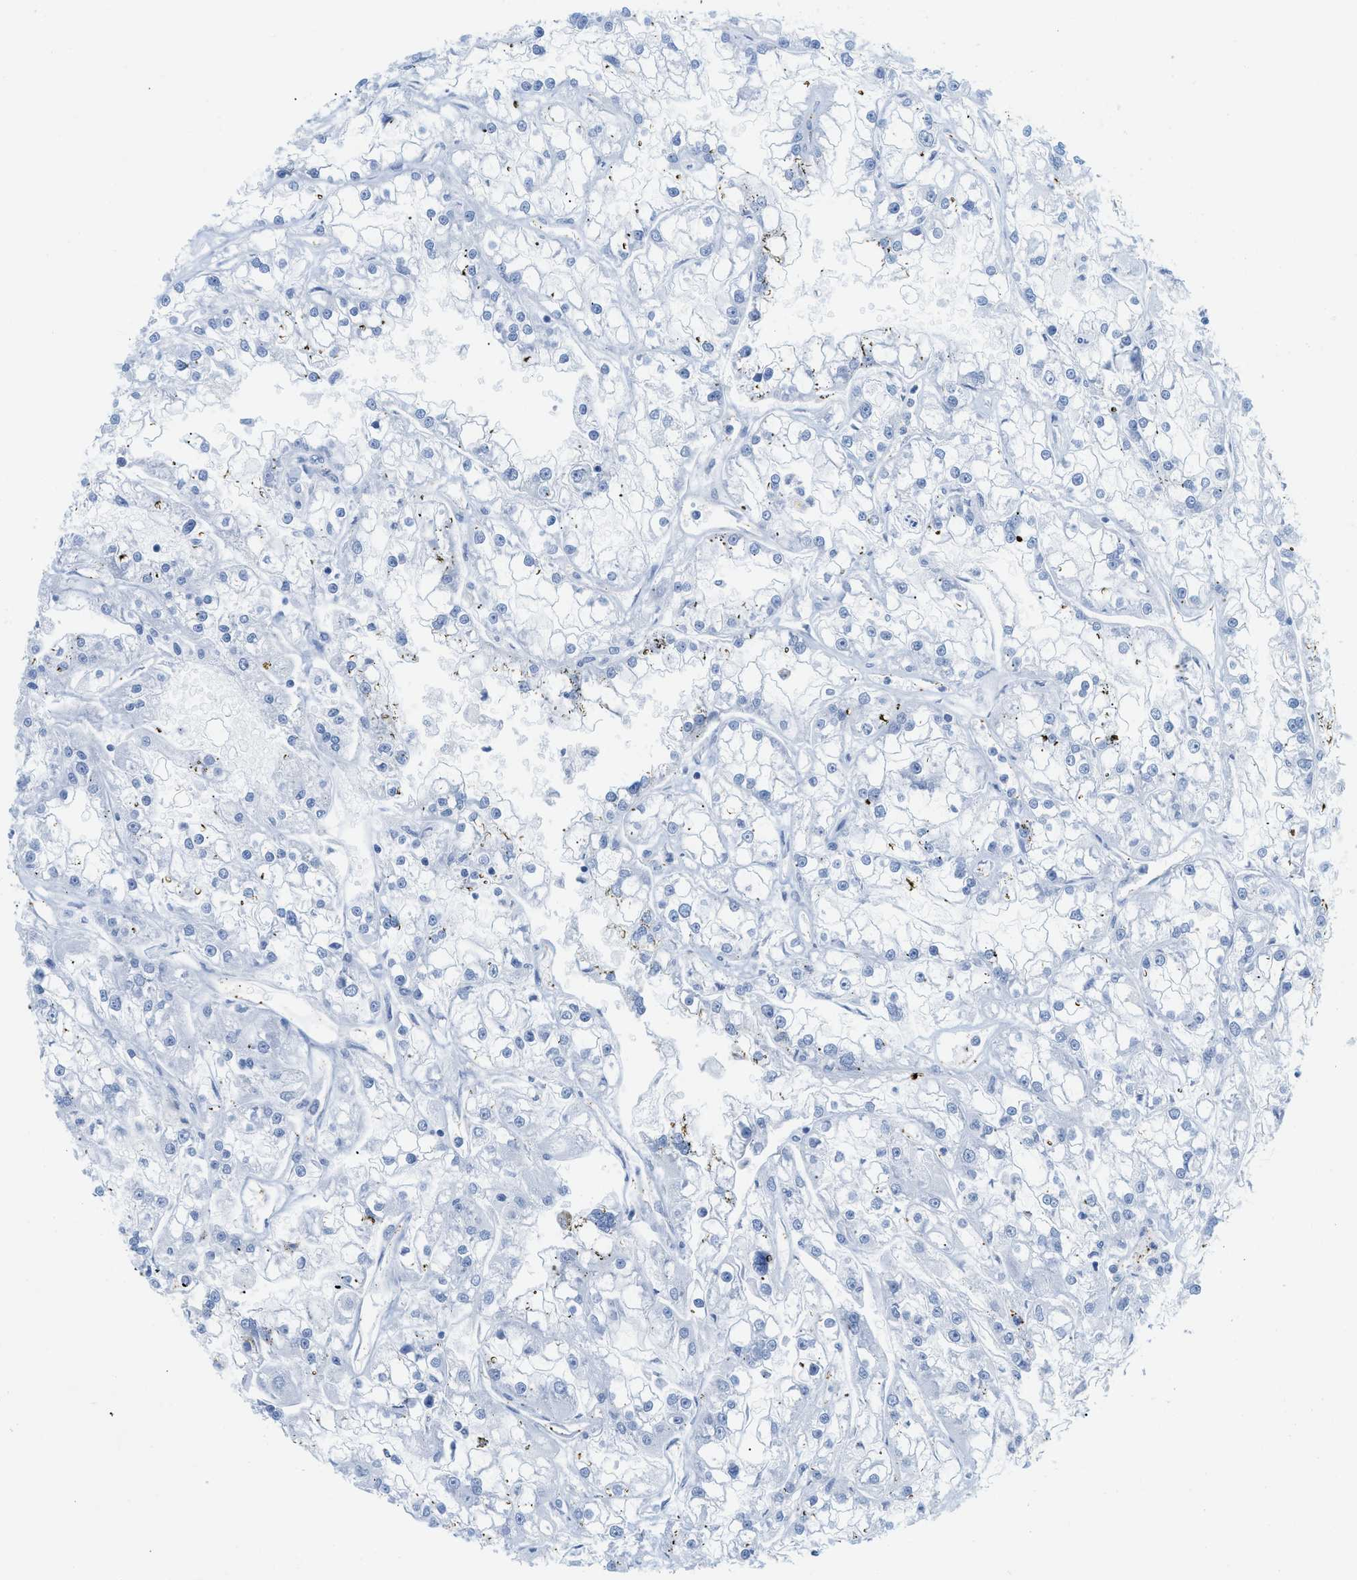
{"staining": {"intensity": "negative", "quantity": "none", "location": "none"}, "tissue": "renal cancer", "cell_type": "Tumor cells", "image_type": "cancer", "snomed": [{"axis": "morphology", "description": "Adenocarcinoma, NOS"}, {"axis": "topography", "description": "Kidney"}], "caption": "Renal cancer (adenocarcinoma) stained for a protein using immunohistochemistry (IHC) reveals no expression tumor cells.", "gene": "HLTF", "patient": {"sex": "female", "age": 52}}